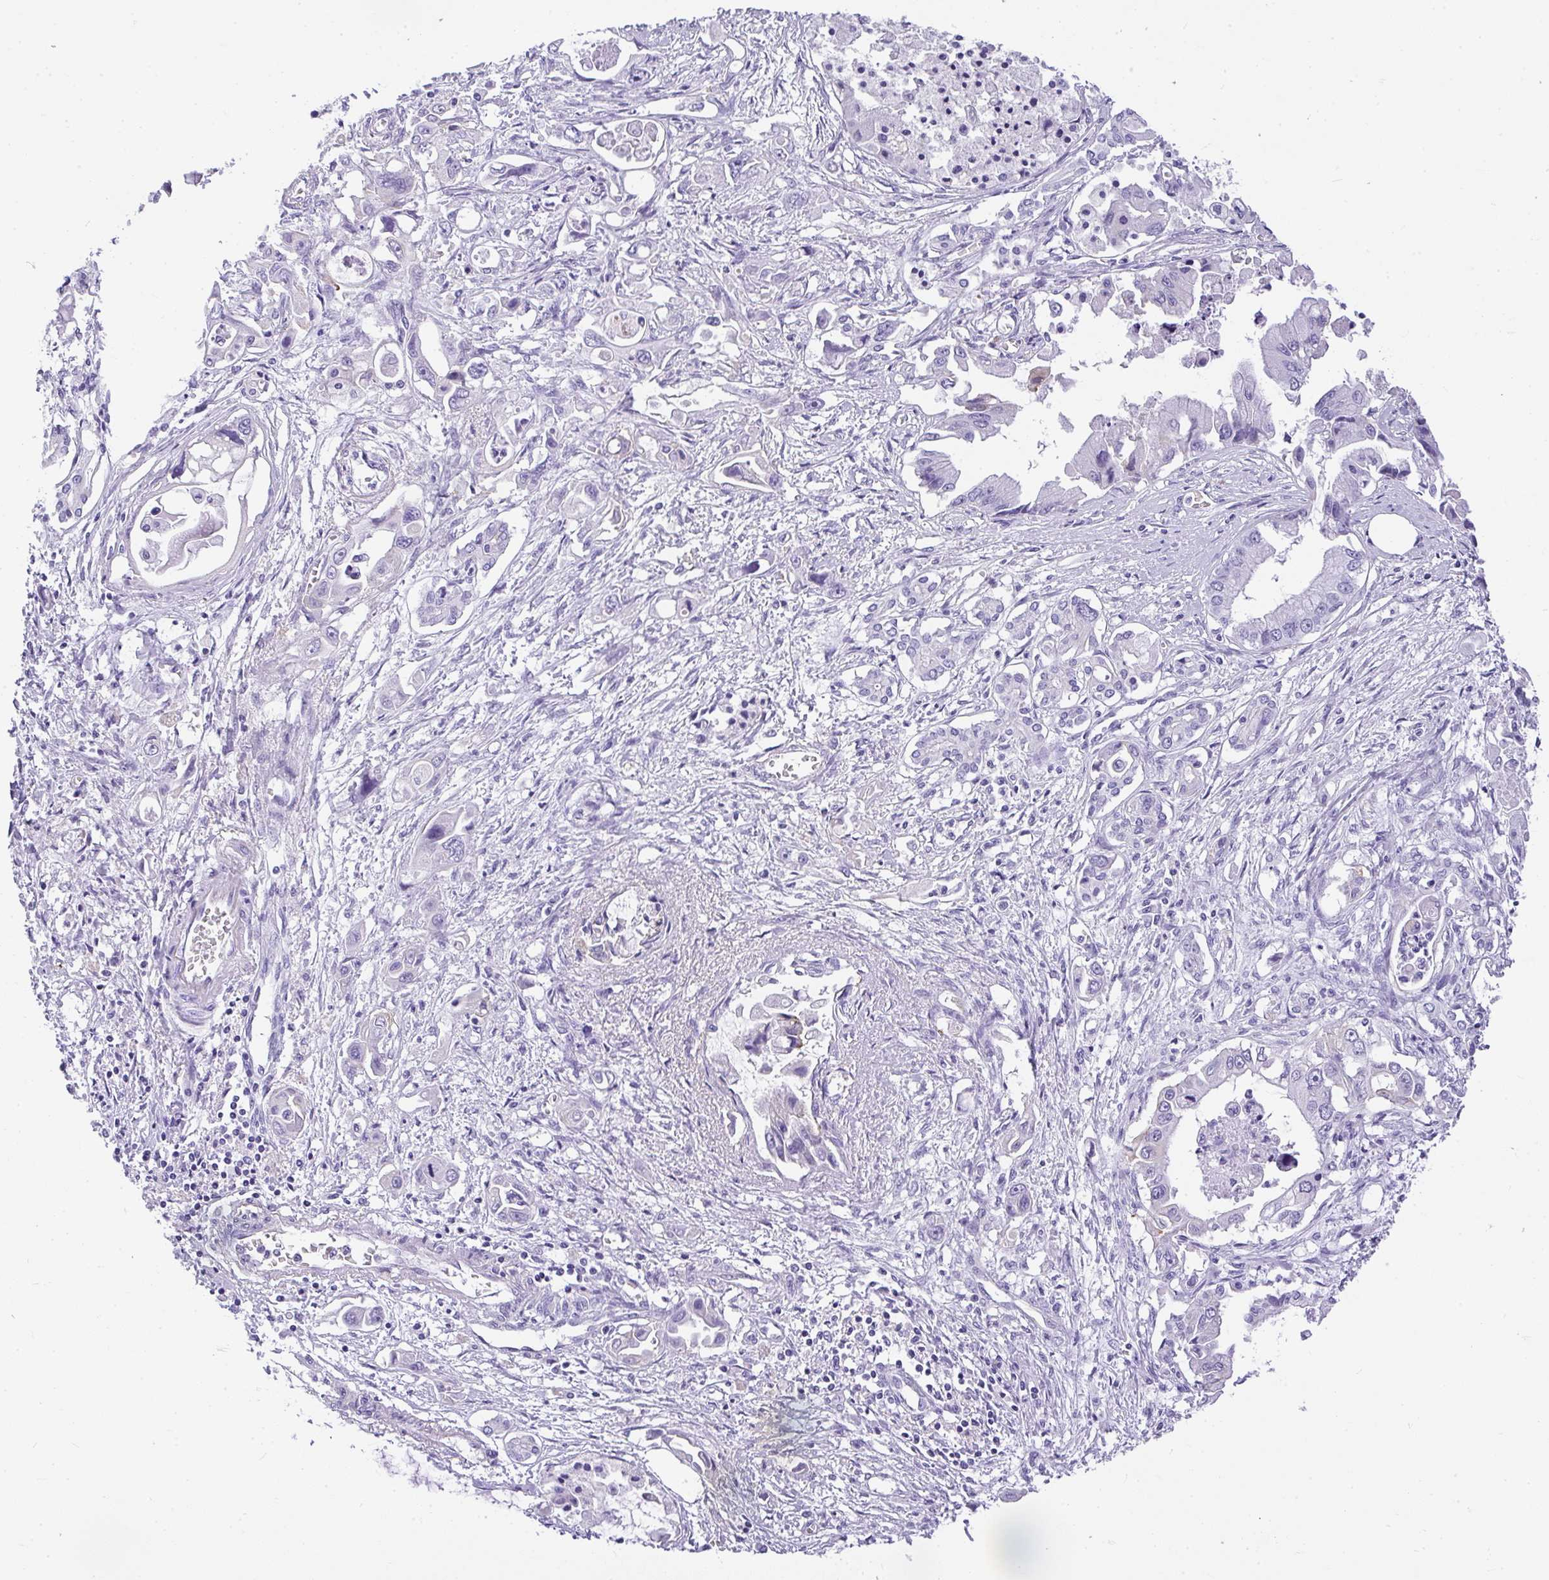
{"staining": {"intensity": "negative", "quantity": "none", "location": "none"}, "tissue": "pancreatic cancer", "cell_type": "Tumor cells", "image_type": "cancer", "snomed": [{"axis": "morphology", "description": "Adenocarcinoma, NOS"}, {"axis": "topography", "description": "Pancreas"}], "caption": "Tumor cells show no significant protein staining in pancreatic adenocarcinoma. The staining was performed using DAB to visualize the protein expression in brown, while the nuclei were stained in blue with hematoxylin (Magnification: 20x).", "gene": "PLPPR3", "patient": {"sex": "male", "age": 84}}